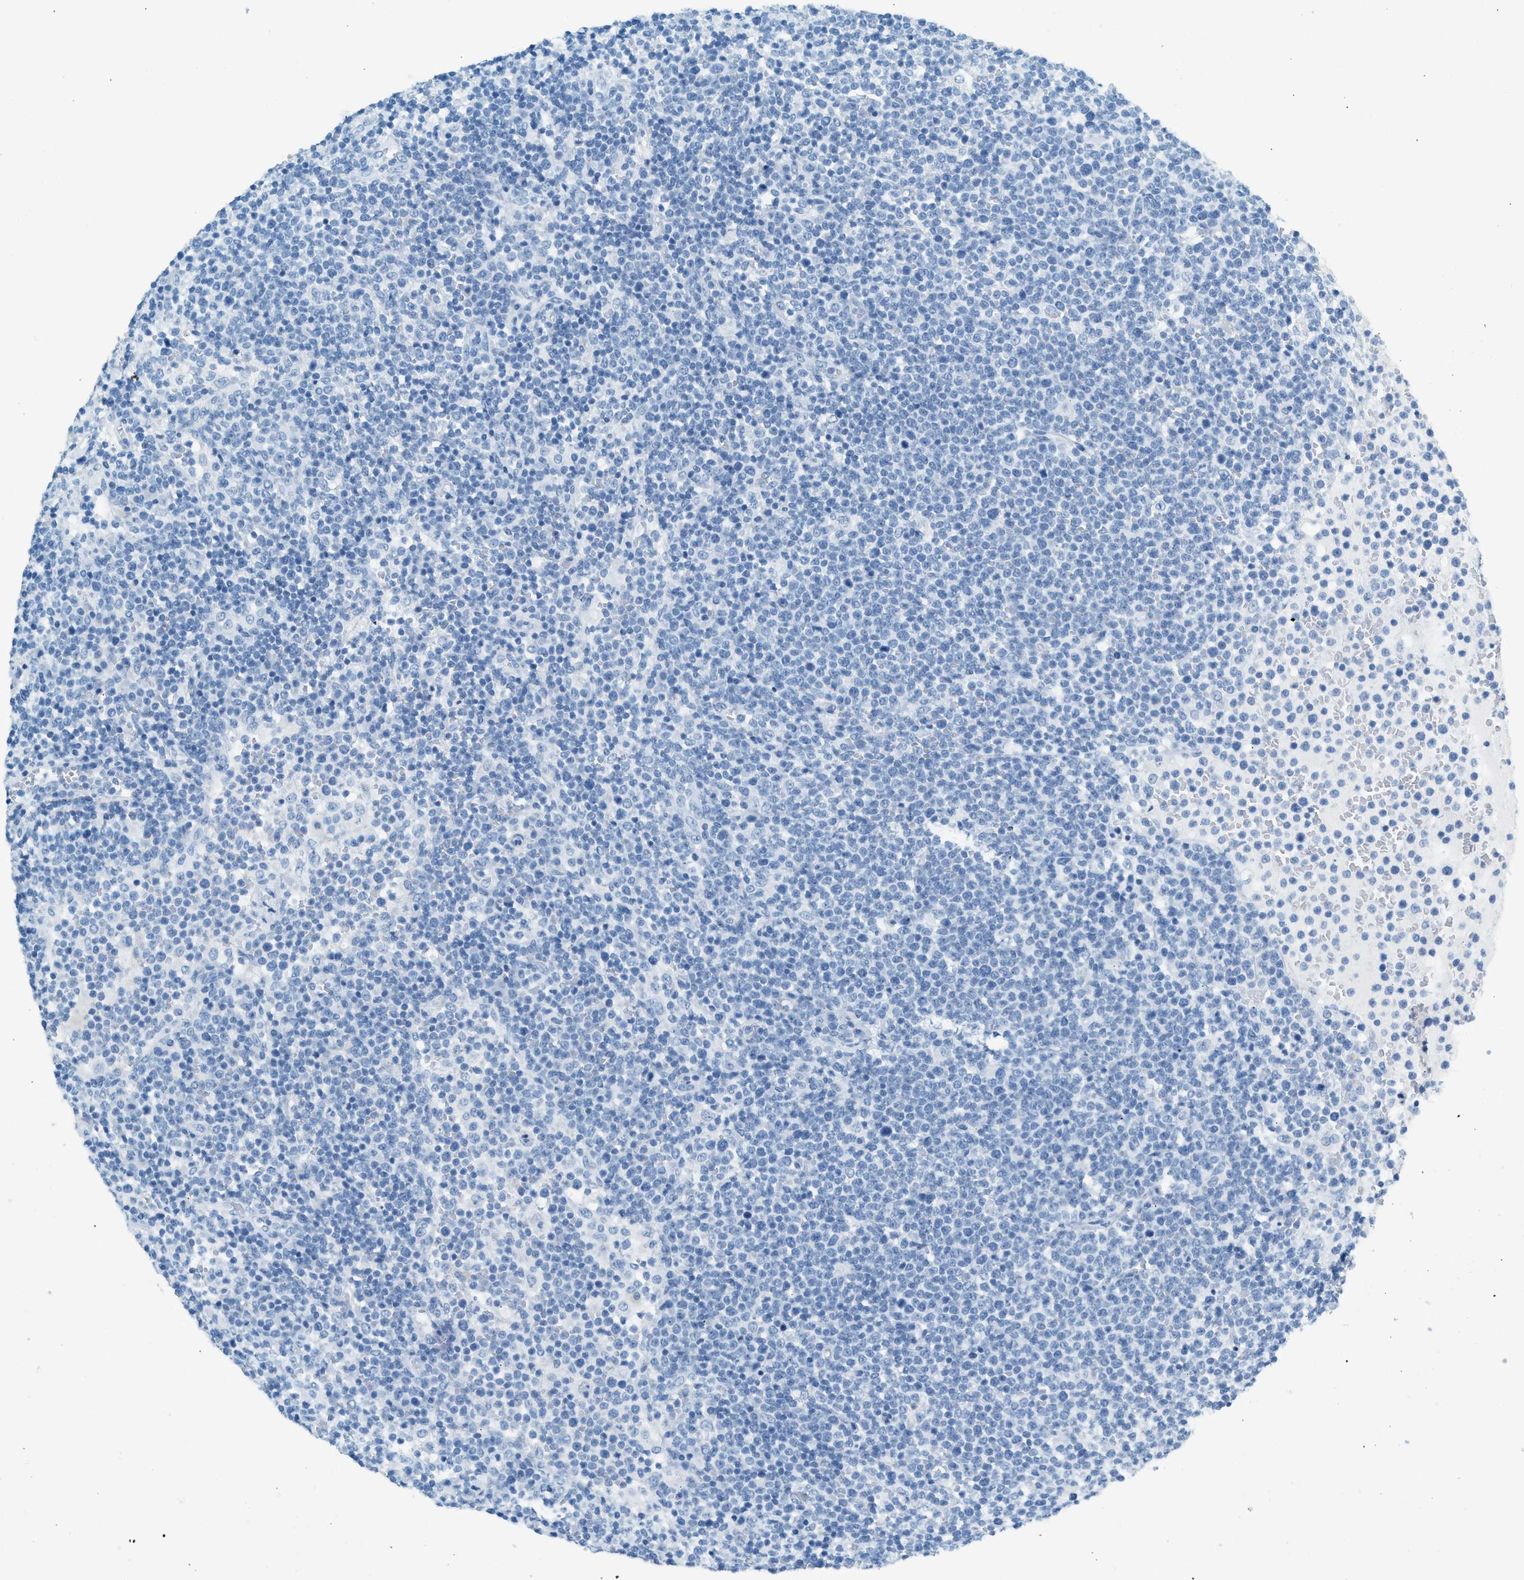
{"staining": {"intensity": "negative", "quantity": "none", "location": "none"}, "tissue": "lymphoma", "cell_type": "Tumor cells", "image_type": "cancer", "snomed": [{"axis": "morphology", "description": "Malignant lymphoma, non-Hodgkin's type, High grade"}, {"axis": "topography", "description": "Lymph node"}], "caption": "Immunohistochemistry (IHC) of human high-grade malignant lymphoma, non-Hodgkin's type exhibits no staining in tumor cells.", "gene": "HHATL", "patient": {"sex": "male", "age": 61}}